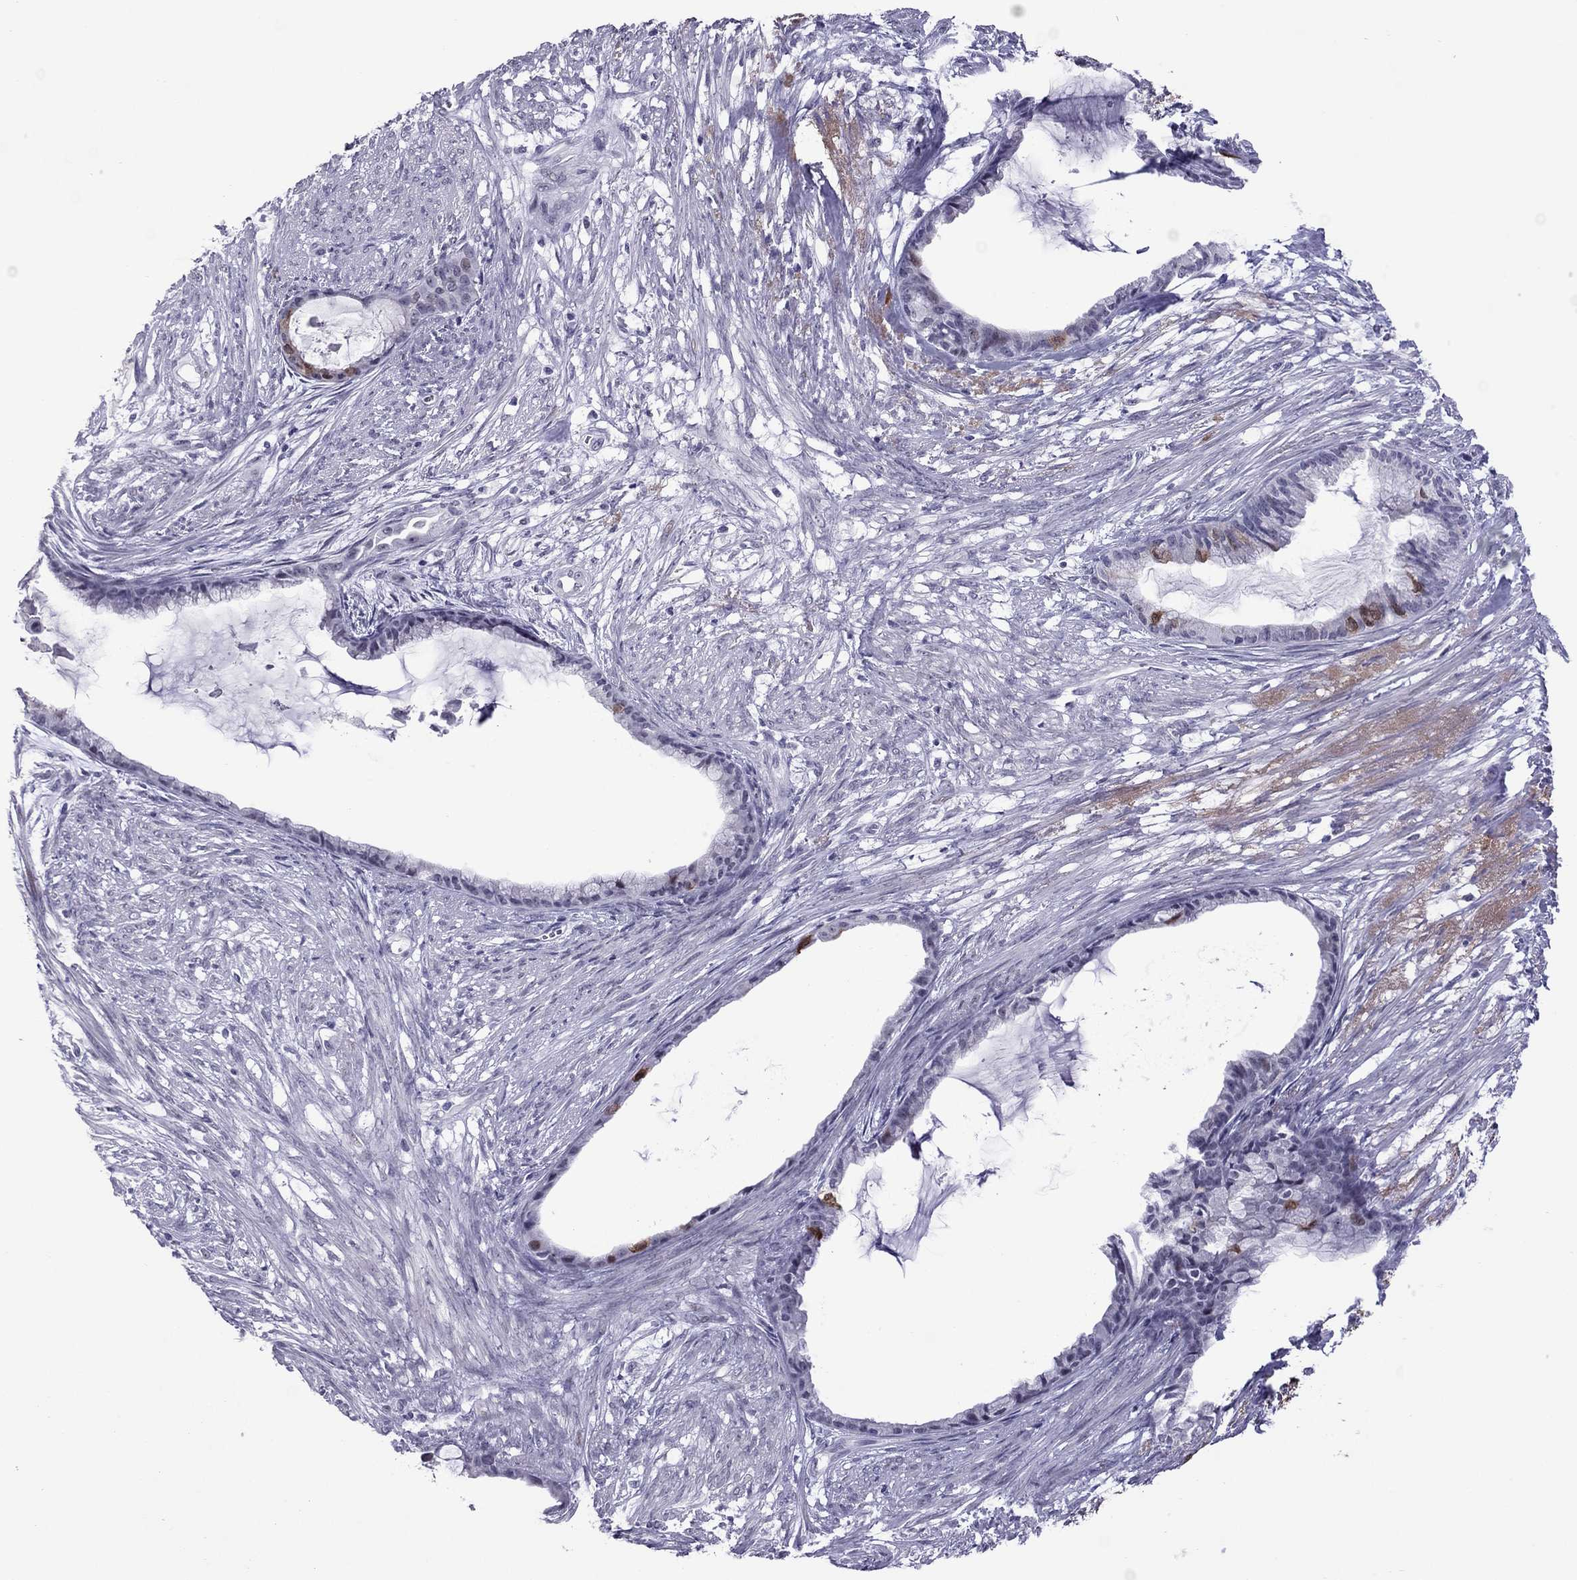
{"staining": {"intensity": "moderate", "quantity": "<25%", "location": "nuclear"}, "tissue": "endometrial cancer", "cell_type": "Tumor cells", "image_type": "cancer", "snomed": [{"axis": "morphology", "description": "Adenocarcinoma, NOS"}, {"axis": "topography", "description": "Endometrium"}], "caption": "Endometrial adenocarcinoma stained for a protein (brown) shows moderate nuclear positive positivity in about <25% of tumor cells.", "gene": "MYLK3", "patient": {"sex": "female", "age": 86}}